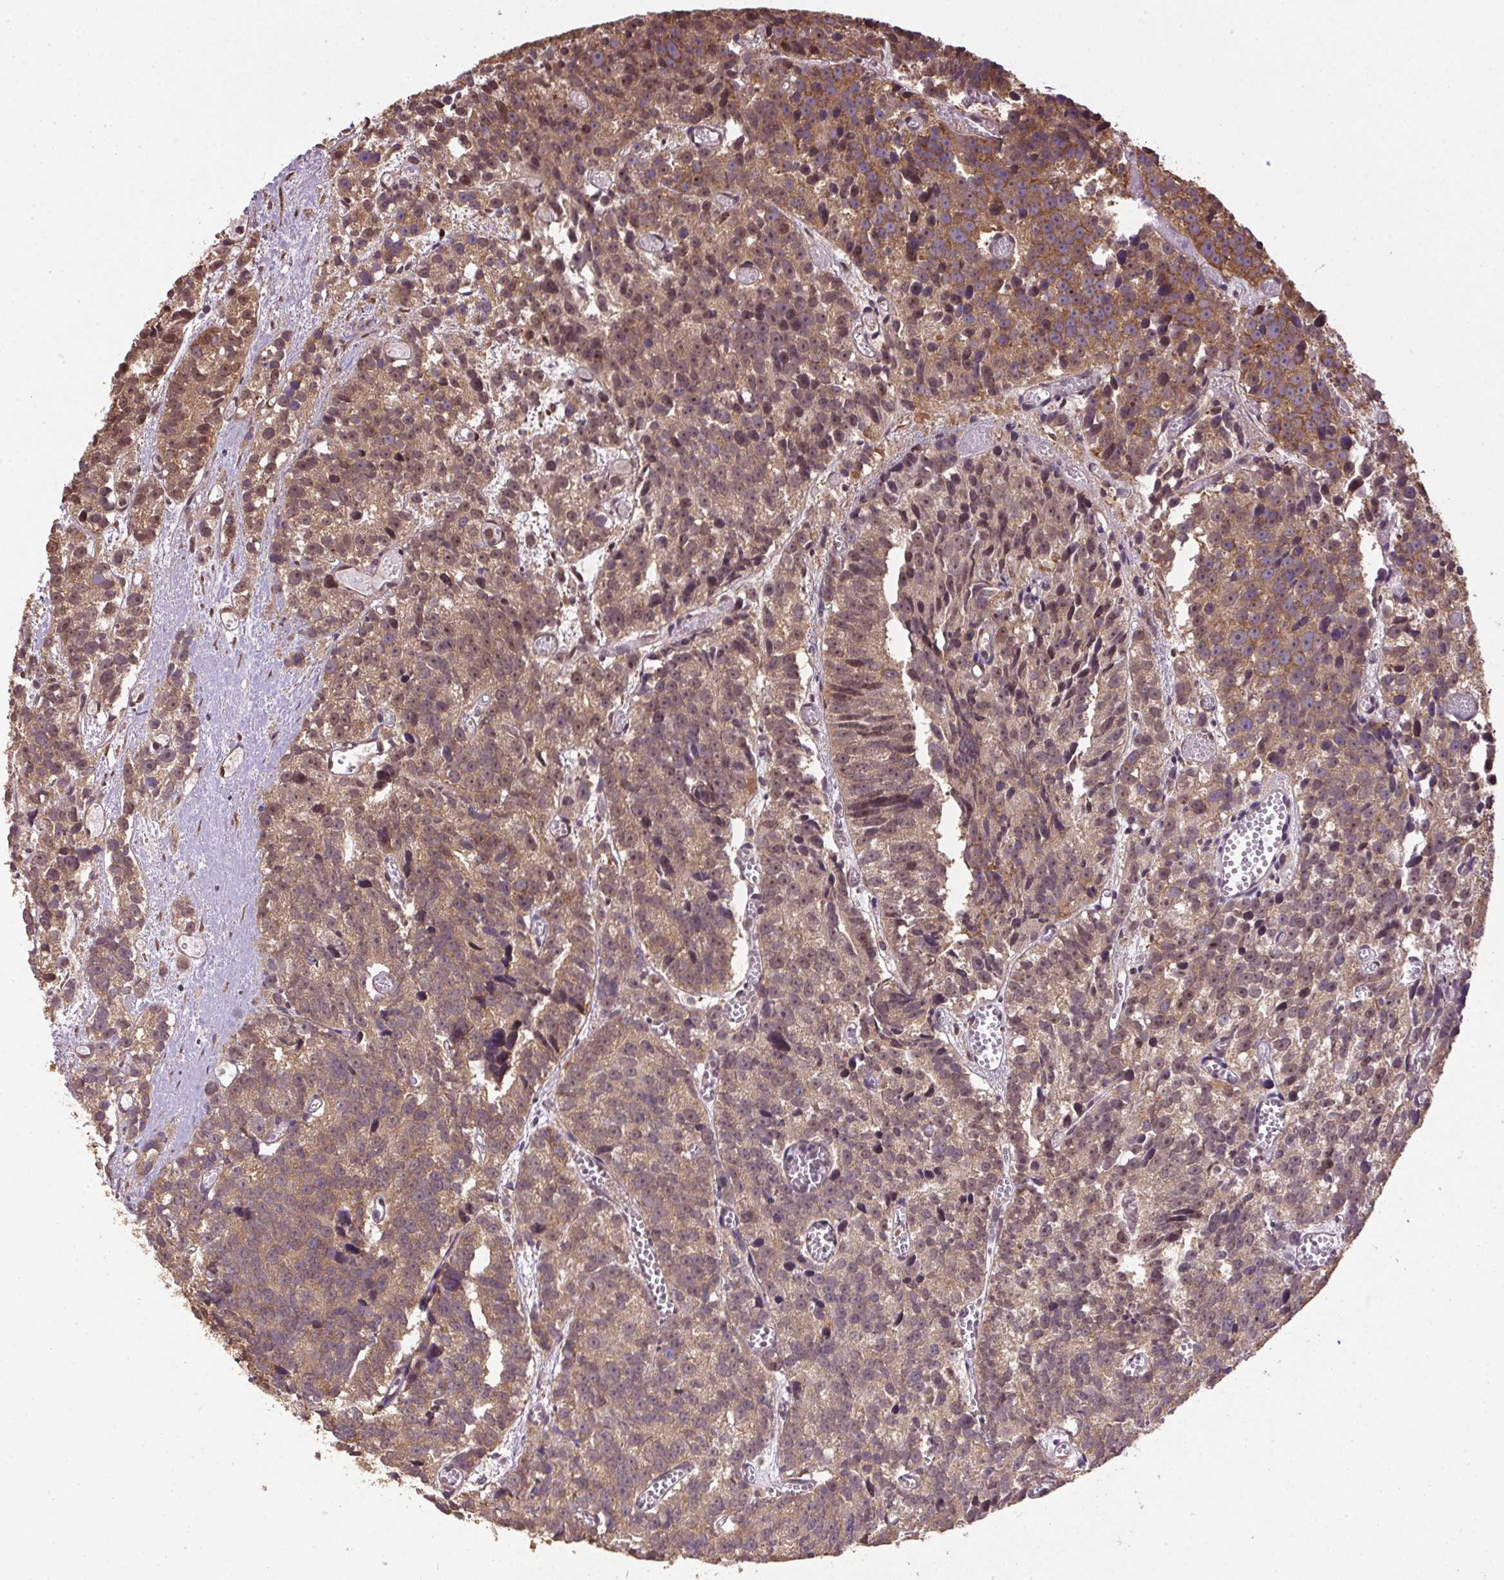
{"staining": {"intensity": "moderate", "quantity": ">75%", "location": "cytoplasmic/membranous"}, "tissue": "prostate cancer", "cell_type": "Tumor cells", "image_type": "cancer", "snomed": [{"axis": "morphology", "description": "Adenocarcinoma, High grade"}, {"axis": "topography", "description": "Prostate"}], "caption": "Immunohistochemistry of human prostate cancer (adenocarcinoma (high-grade)) displays medium levels of moderate cytoplasmic/membranous staining in about >75% of tumor cells.", "gene": "EIF2S1", "patient": {"sex": "male", "age": 77}}